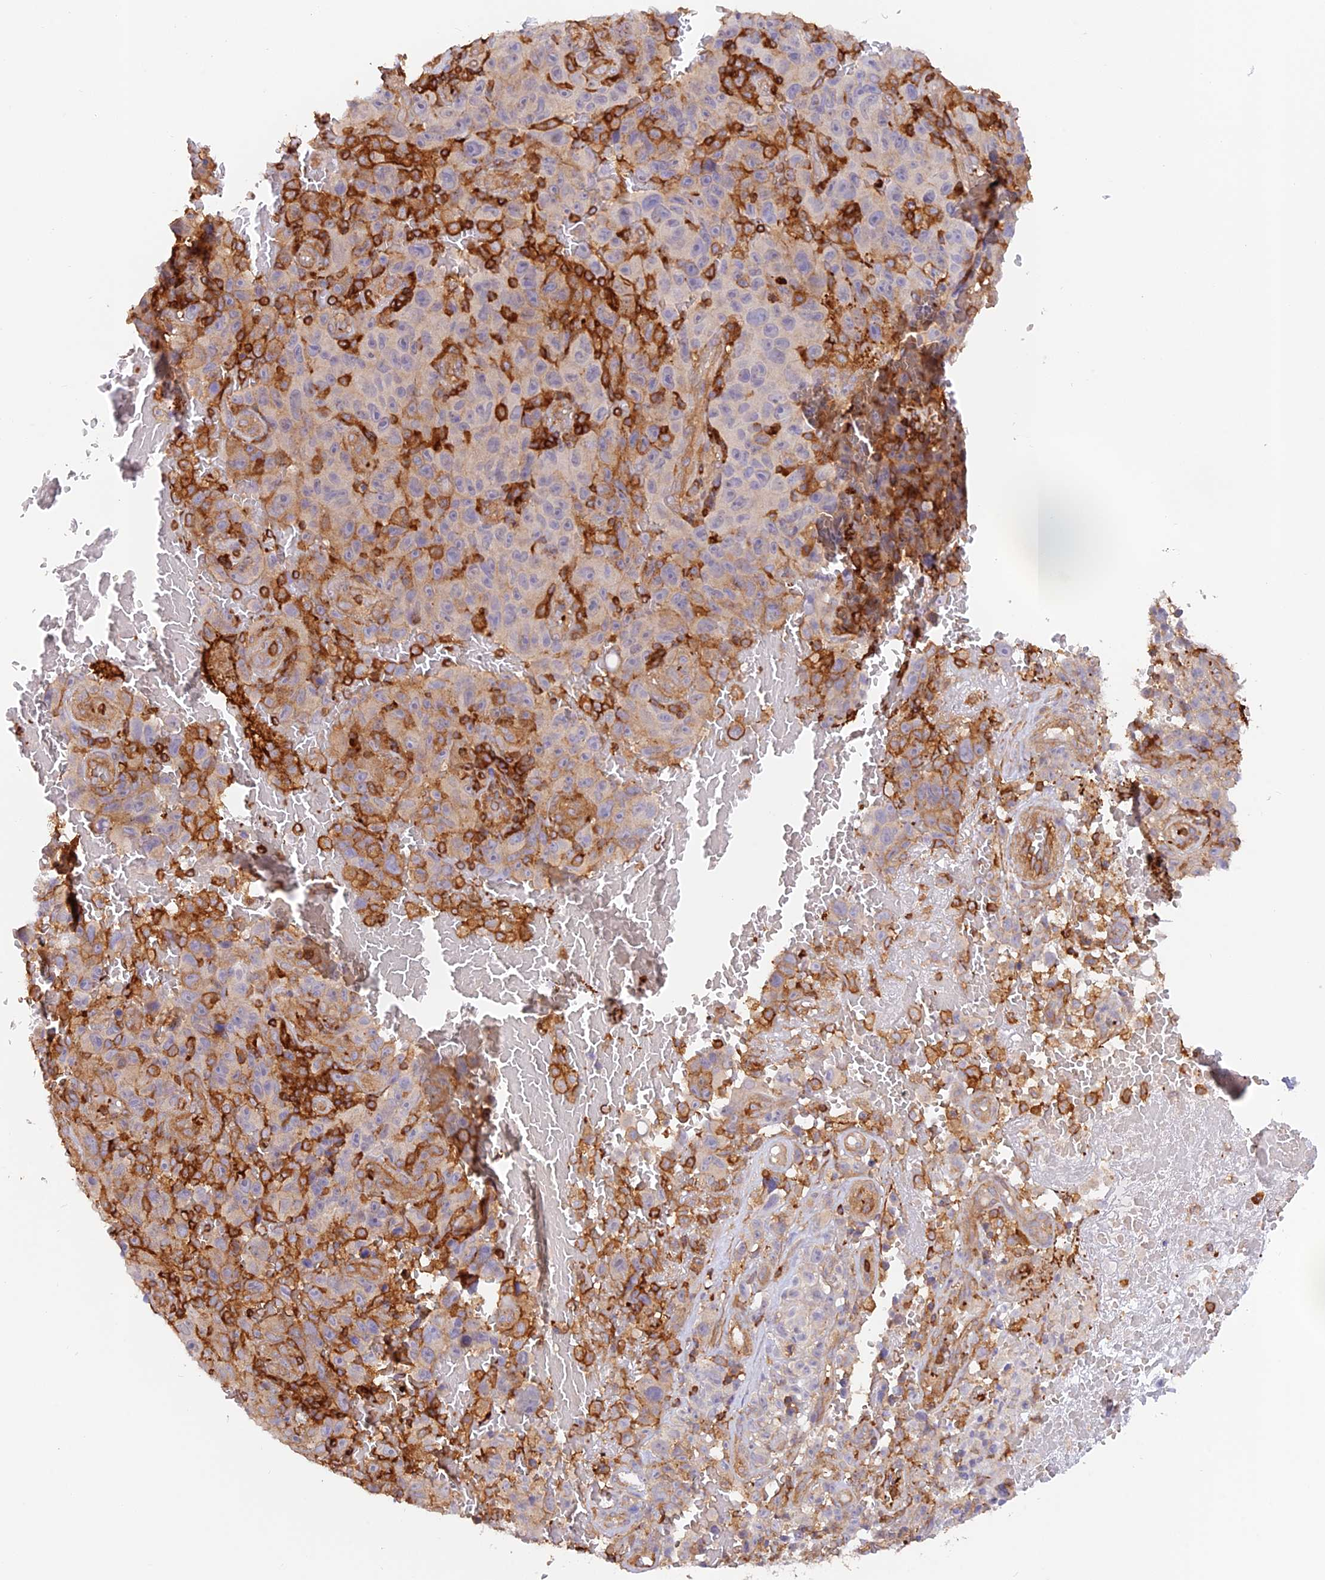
{"staining": {"intensity": "negative", "quantity": "none", "location": "none"}, "tissue": "melanoma", "cell_type": "Tumor cells", "image_type": "cancer", "snomed": [{"axis": "morphology", "description": "Malignant melanoma, NOS"}, {"axis": "topography", "description": "Skin"}], "caption": "Immunohistochemical staining of human malignant melanoma shows no significant expression in tumor cells.", "gene": "DENND1C", "patient": {"sex": "female", "age": 82}}